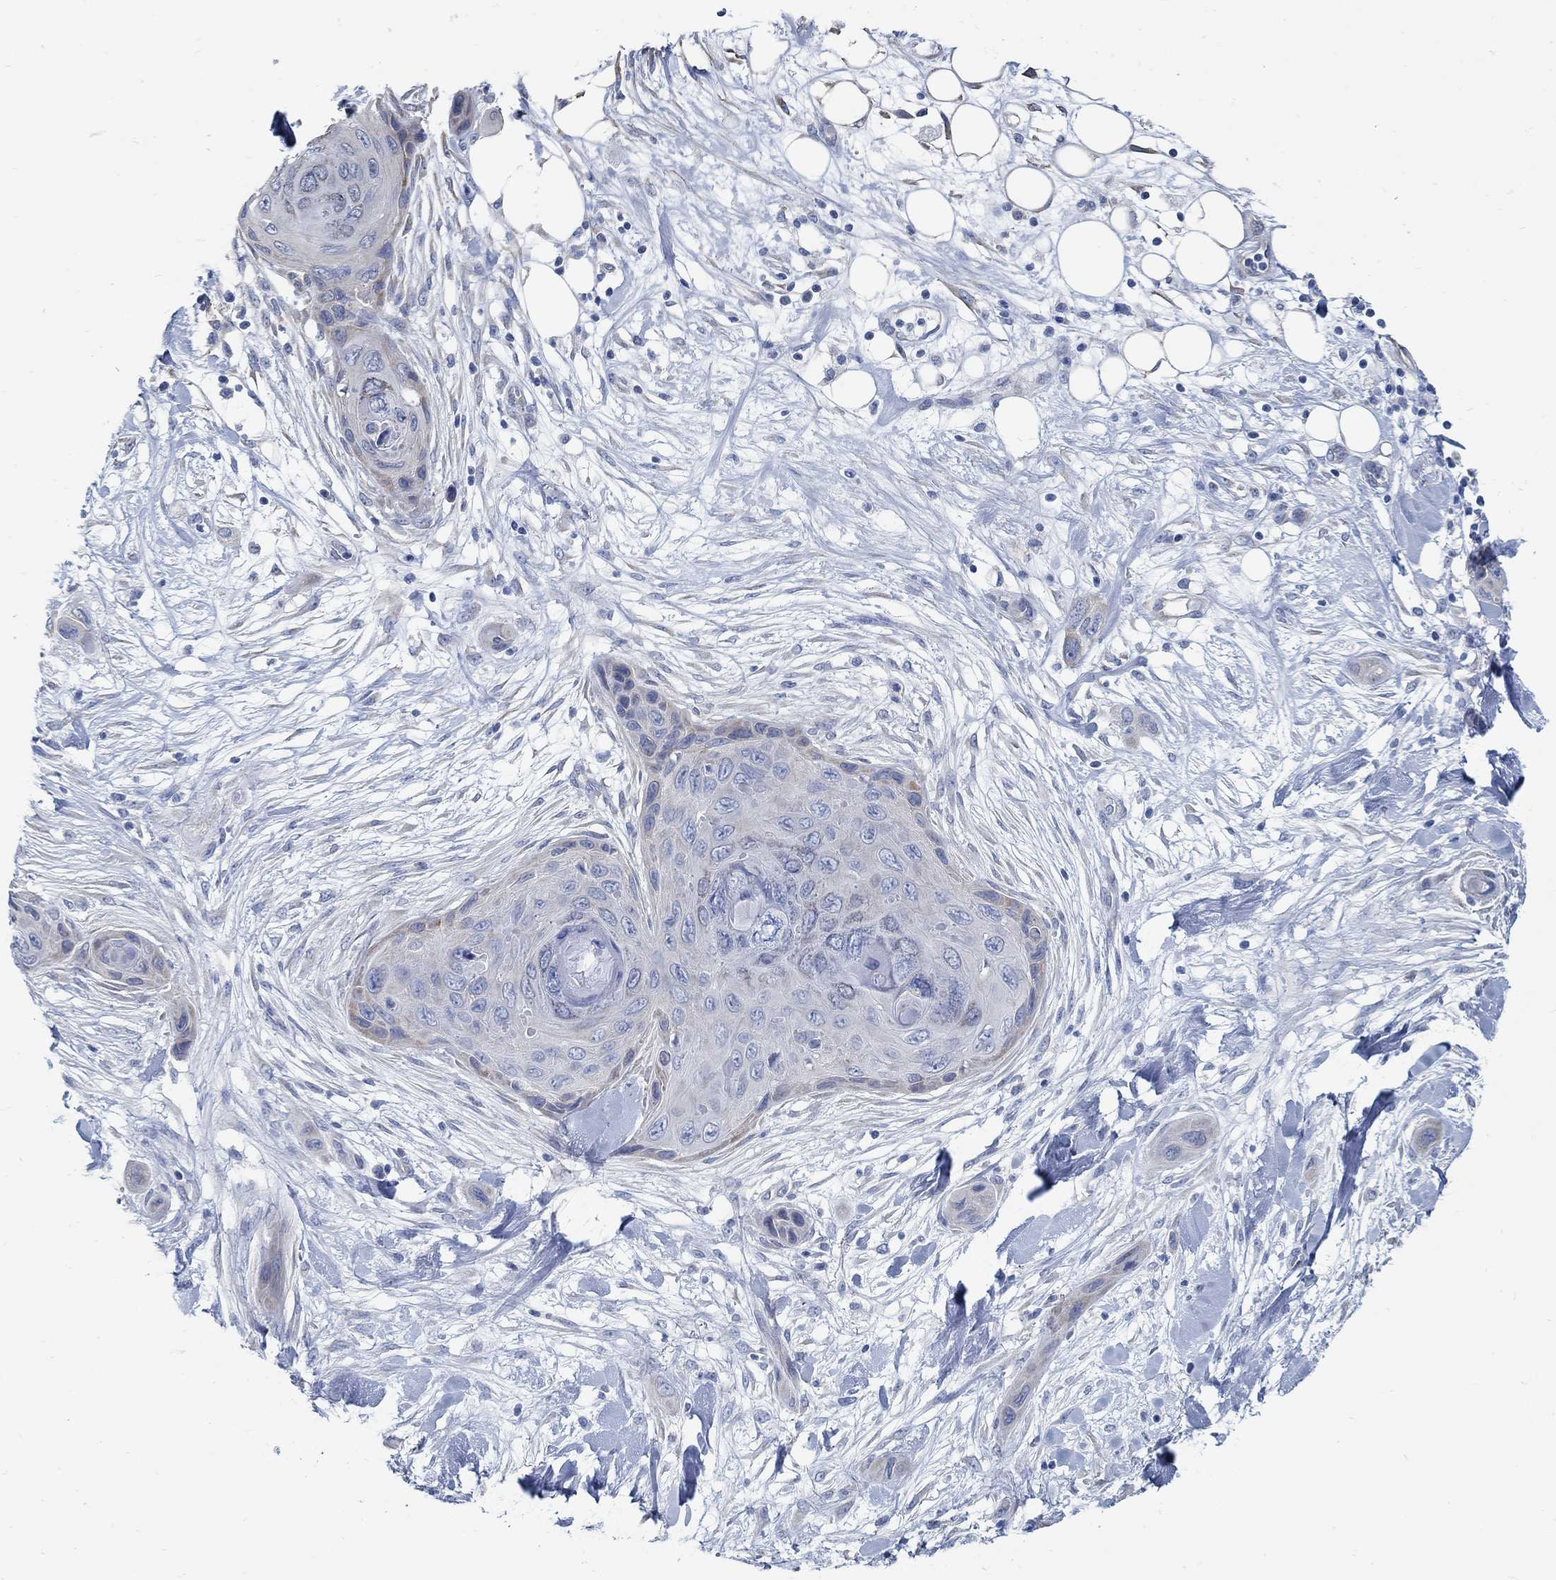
{"staining": {"intensity": "weak", "quantity": "<25%", "location": "cytoplasmic/membranous"}, "tissue": "skin cancer", "cell_type": "Tumor cells", "image_type": "cancer", "snomed": [{"axis": "morphology", "description": "Squamous cell carcinoma, NOS"}, {"axis": "topography", "description": "Skin"}], "caption": "An image of human skin cancer (squamous cell carcinoma) is negative for staining in tumor cells.", "gene": "C15orf39", "patient": {"sex": "male", "age": 79}}